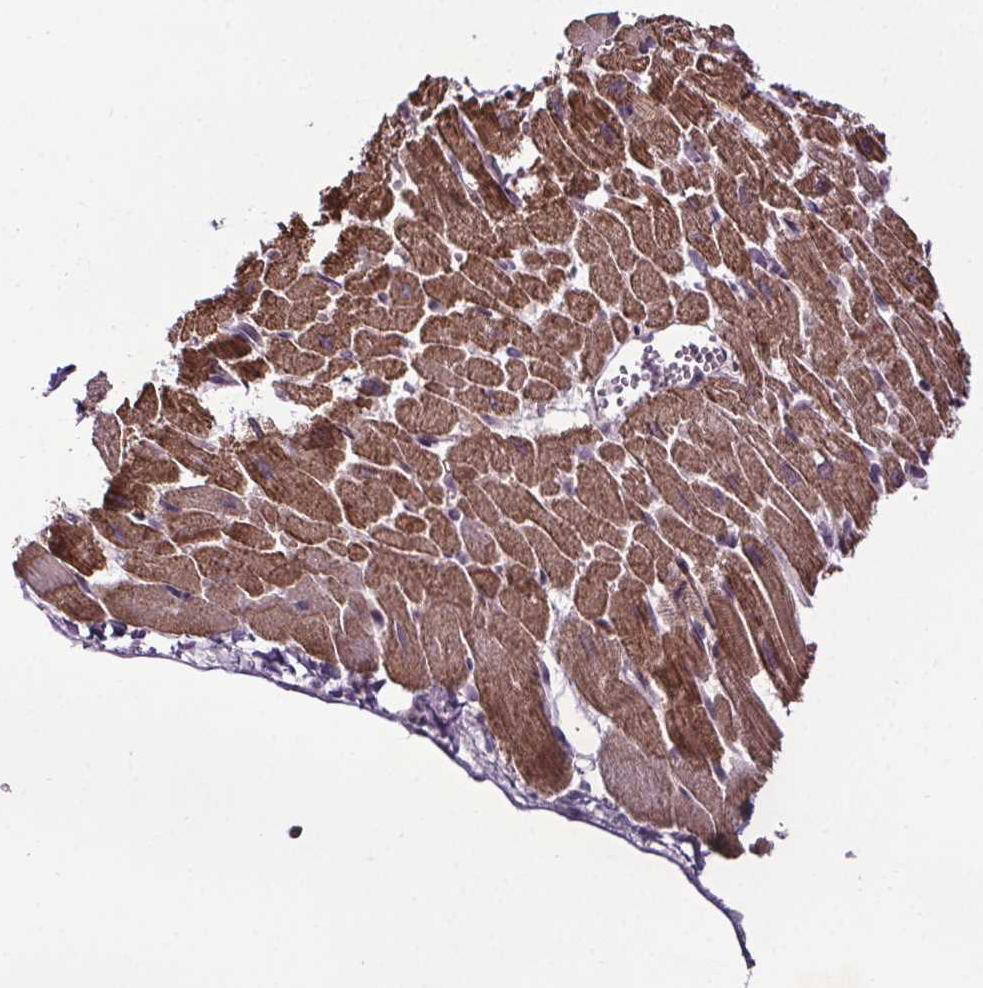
{"staining": {"intensity": "moderate", "quantity": ">75%", "location": "cytoplasmic/membranous"}, "tissue": "heart muscle", "cell_type": "Cardiomyocytes", "image_type": "normal", "snomed": [{"axis": "morphology", "description": "Normal tissue, NOS"}, {"axis": "topography", "description": "Heart"}], "caption": "An immunohistochemistry (IHC) photomicrograph of unremarkable tissue is shown. Protein staining in brown labels moderate cytoplasmic/membranous positivity in heart muscle within cardiomyocytes. The protein is stained brown, and the nuclei are stained in blue (DAB IHC with brightfield microscopy, high magnification).", "gene": "ATMIN", "patient": {"sex": "female", "age": 52}}